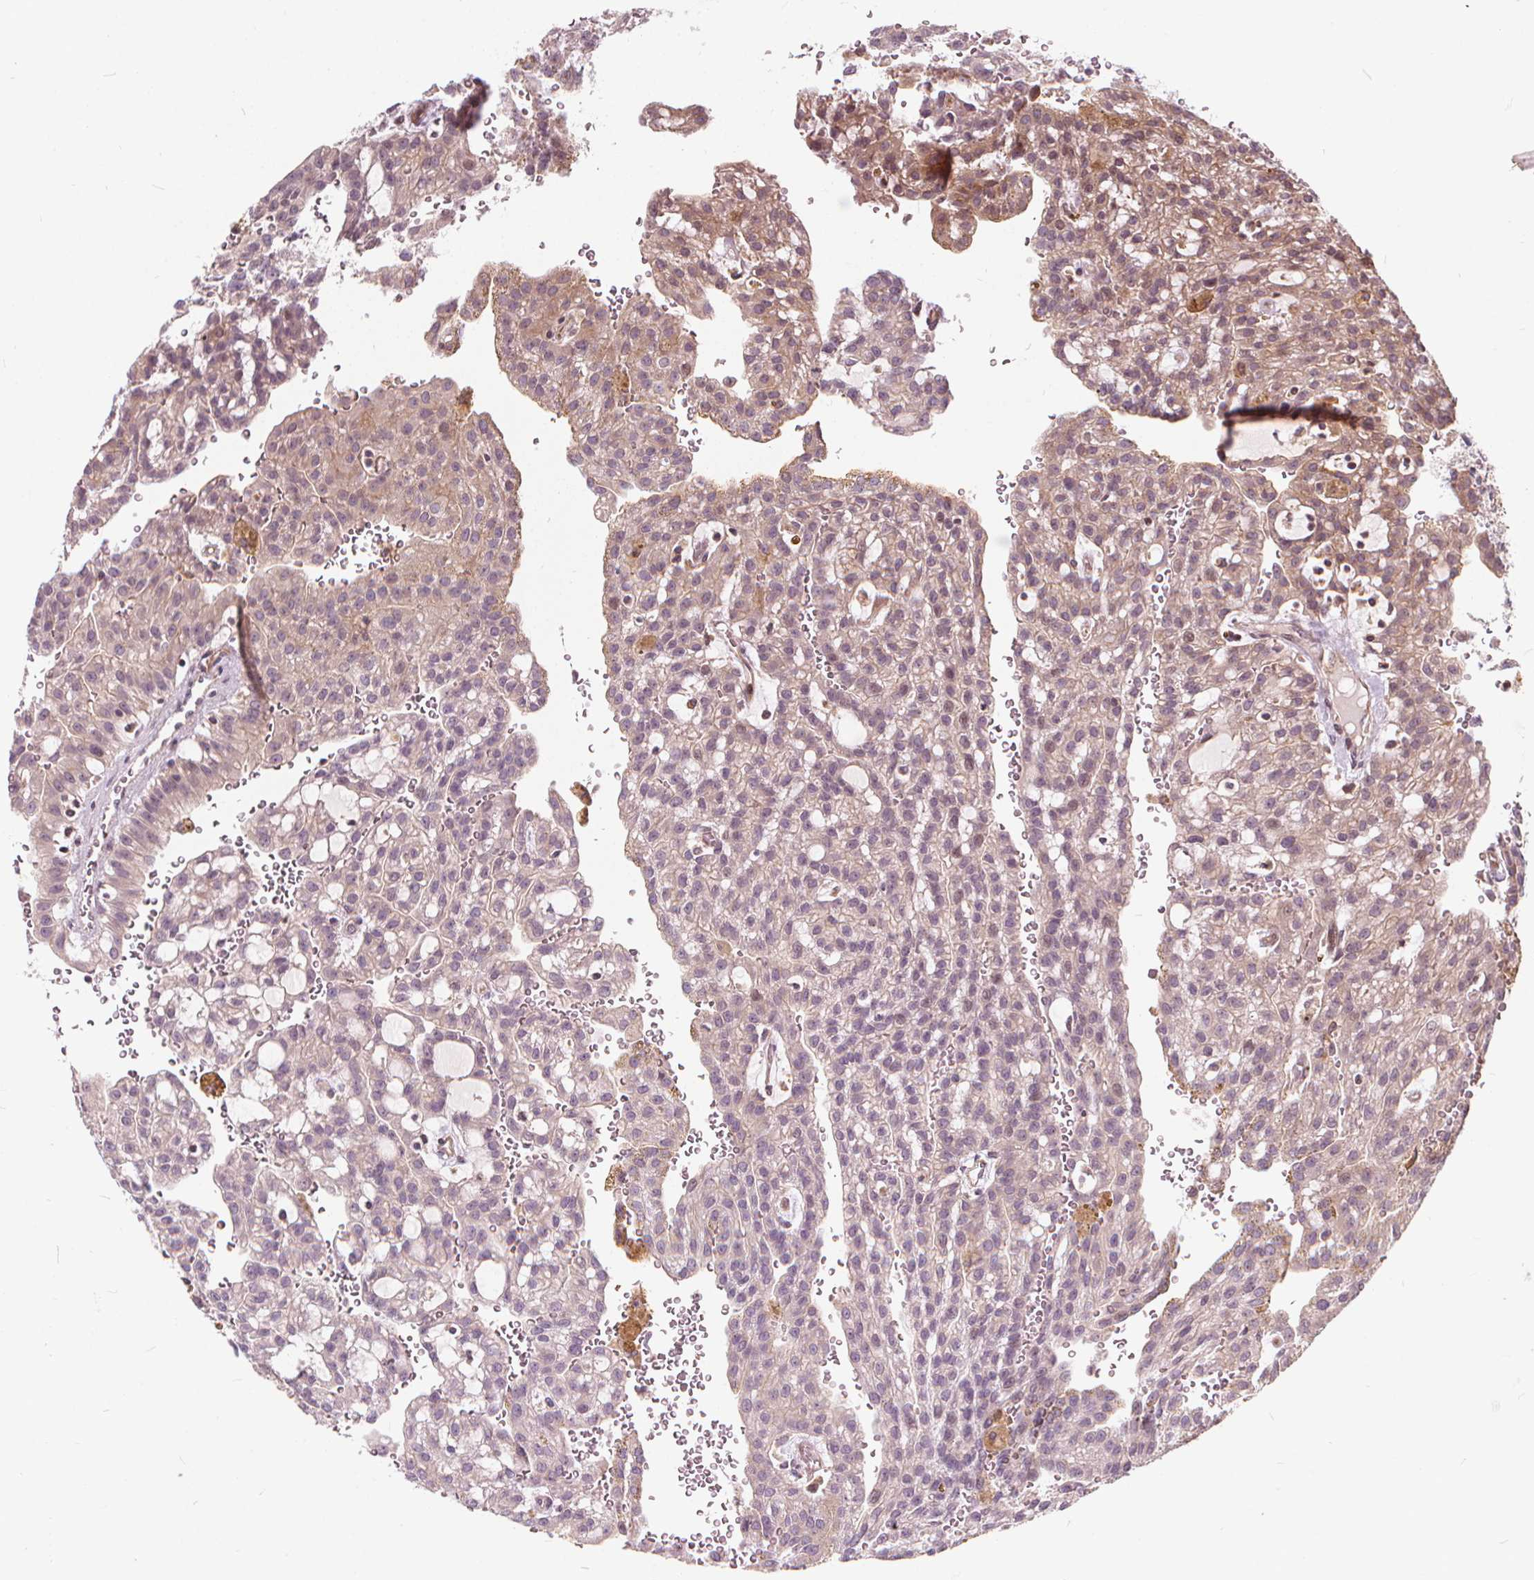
{"staining": {"intensity": "weak", "quantity": "25%-75%", "location": "cytoplasmic/membranous"}, "tissue": "renal cancer", "cell_type": "Tumor cells", "image_type": "cancer", "snomed": [{"axis": "morphology", "description": "Adenocarcinoma, NOS"}, {"axis": "topography", "description": "Kidney"}], "caption": "This micrograph demonstrates renal cancer stained with immunohistochemistry to label a protein in brown. The cytoplasmic/membranous of tumor cells show weak positivity for the protein. Nuclei are counter-stained blue.", "gene": "INPP5E", "patient": {"sex": "male", "age": 63}}